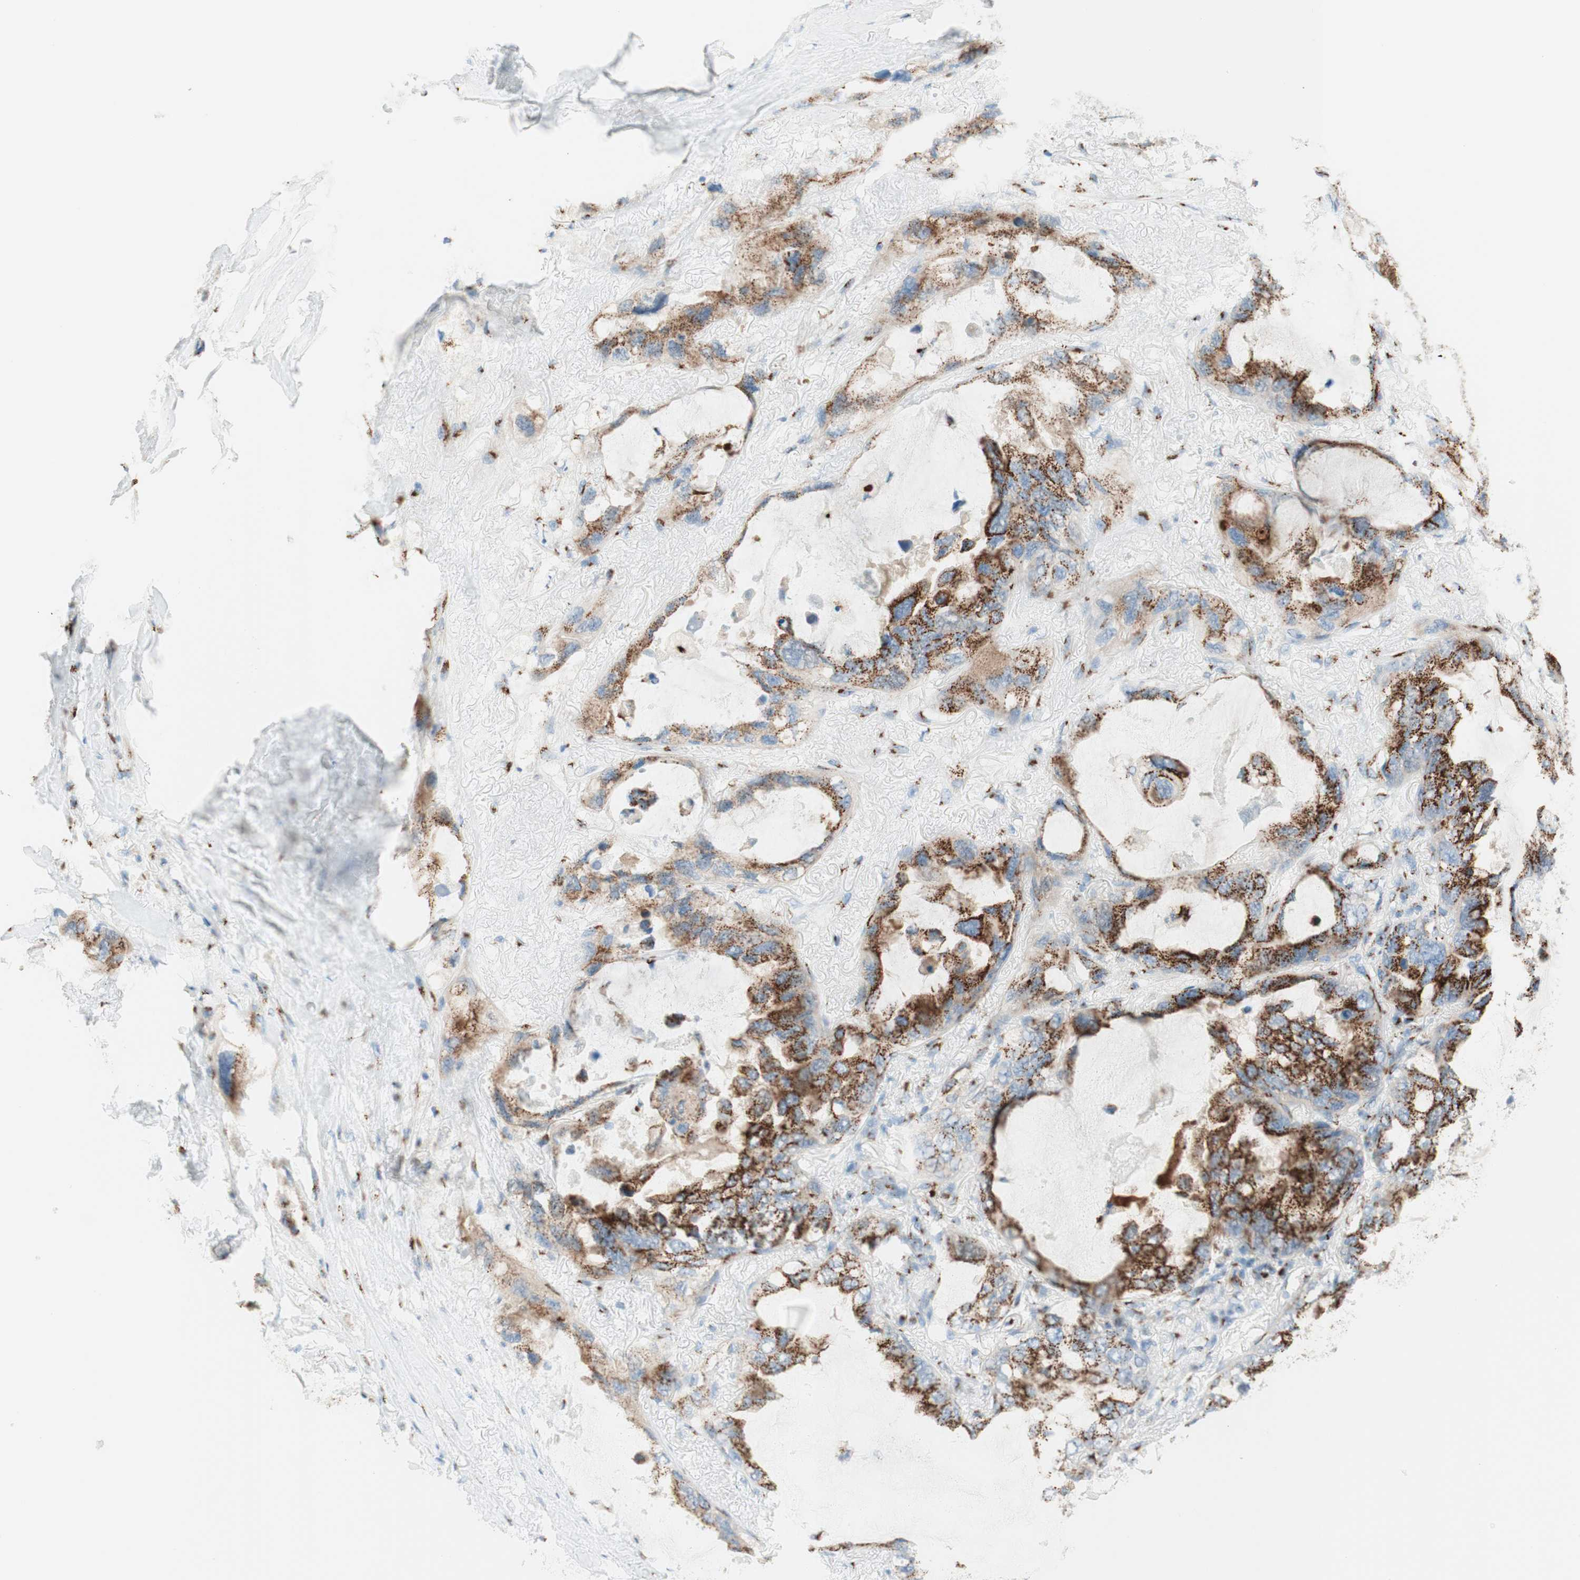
{"staining": {"intensity": "strong", "quantity": ">75%", "location": "cytoplasmic/membranous"}, "tissue": "lung cancer", "cell_type": "Tumor cells", "image_type": "cancer", "snomed": [{"axis": "morphology", "description": "Squamous cell carcinoma, NOS"}, {"axis": "topography", "description": "Lung"}], "caption": "Lung cancer (squamous cell carcinoma) stained for a protein displays strong cytoplasmic/membranous positivity in tumor cells.", "gene": "GOLGB1", "patient": {"sex": "female", "age": 73}}